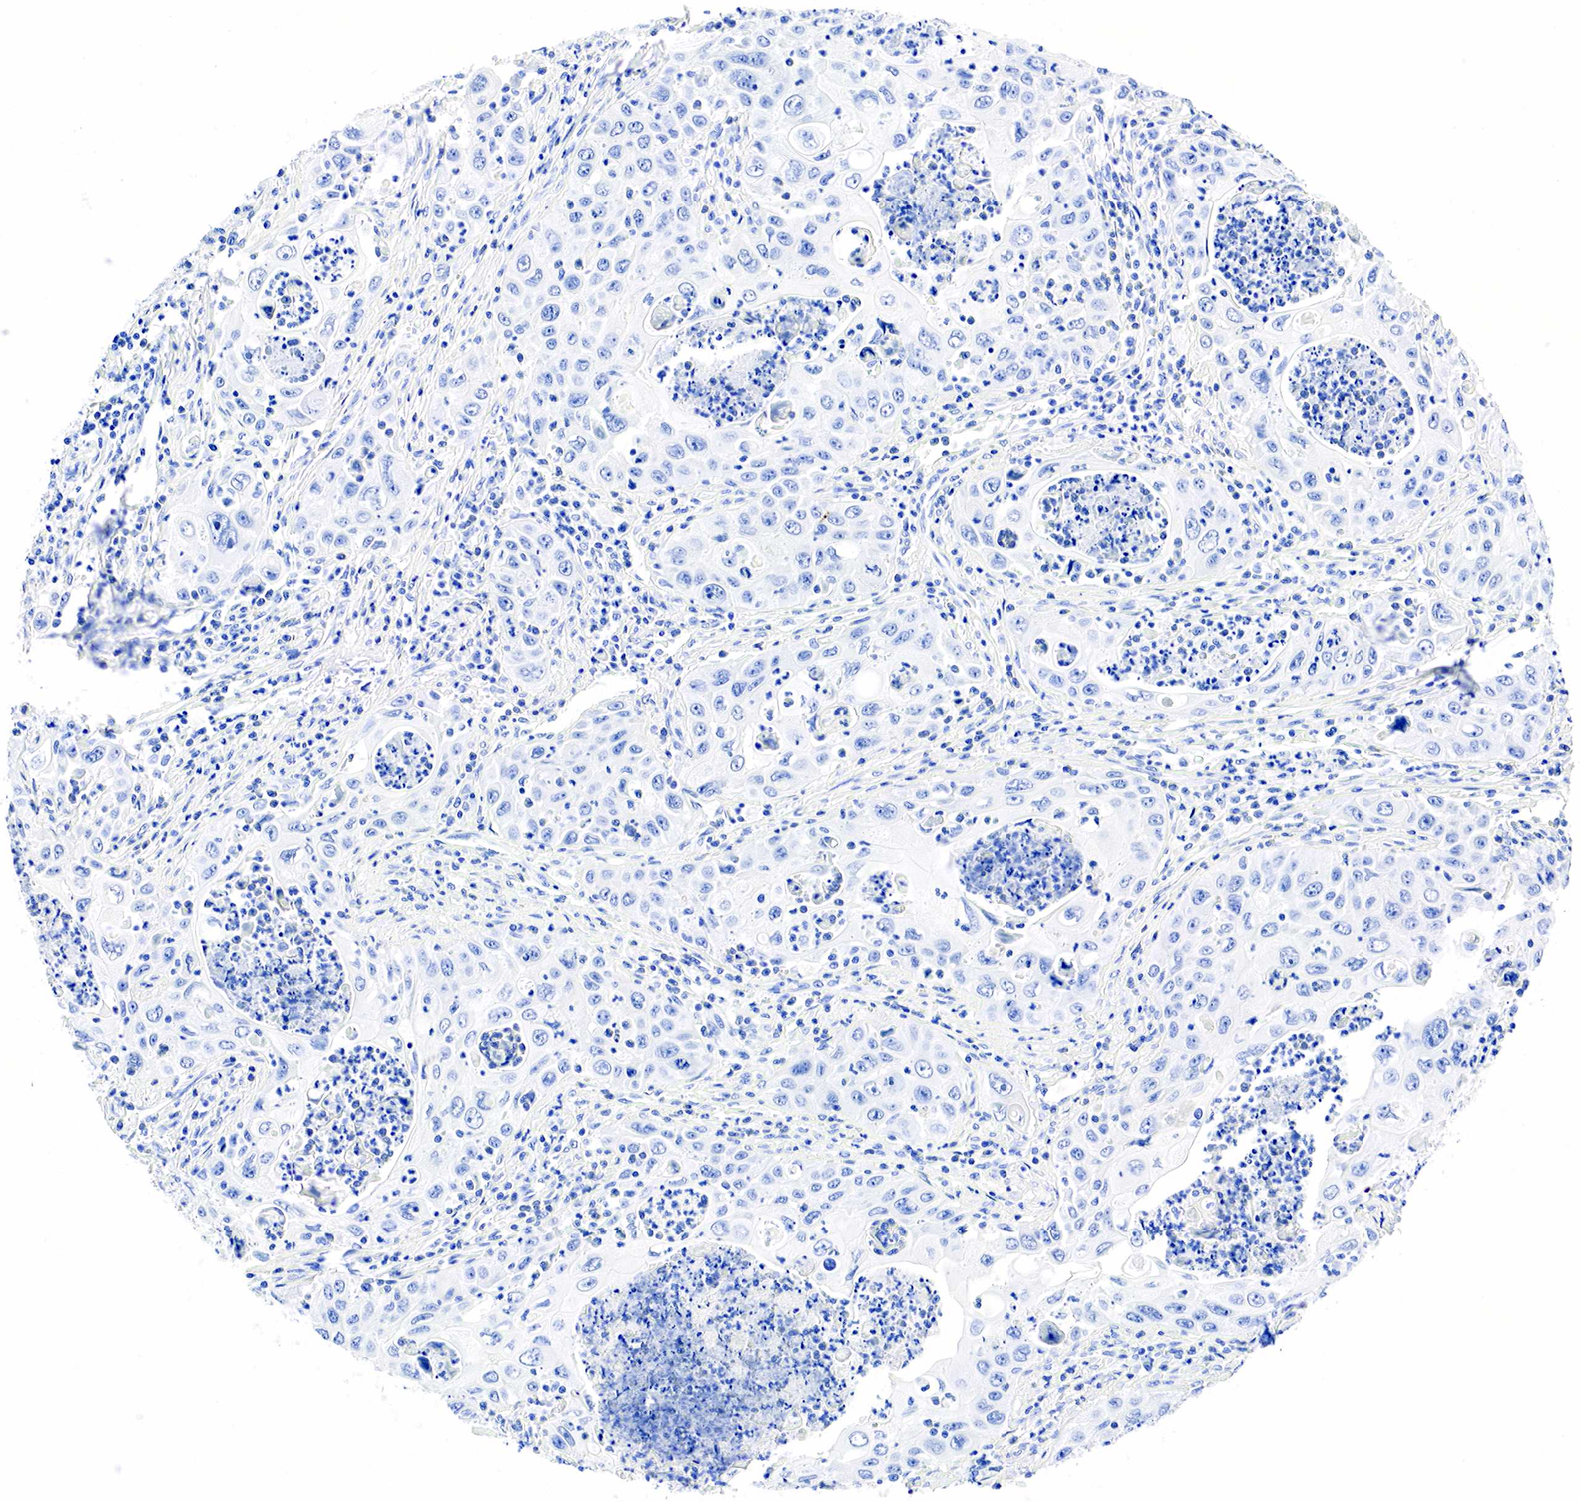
{"staining": {"intensity": "negative", "quantity": "none", "location": "none"}, "tissue": "pancreatic cancer", "cell_type": "Tumor cells", "image_type": "cancer", "snomed": [{"axis": "morphology", "description": "Adenocarcinoma, NOS"}, {"axis": "topography", "description": "Pancreas"}], "caption": "Micrograph shows no protein expression in tumor cells of pancreatic cancer tissue.", "gene": "CHGA", "patient": {"sex": "male", "age": 70}}